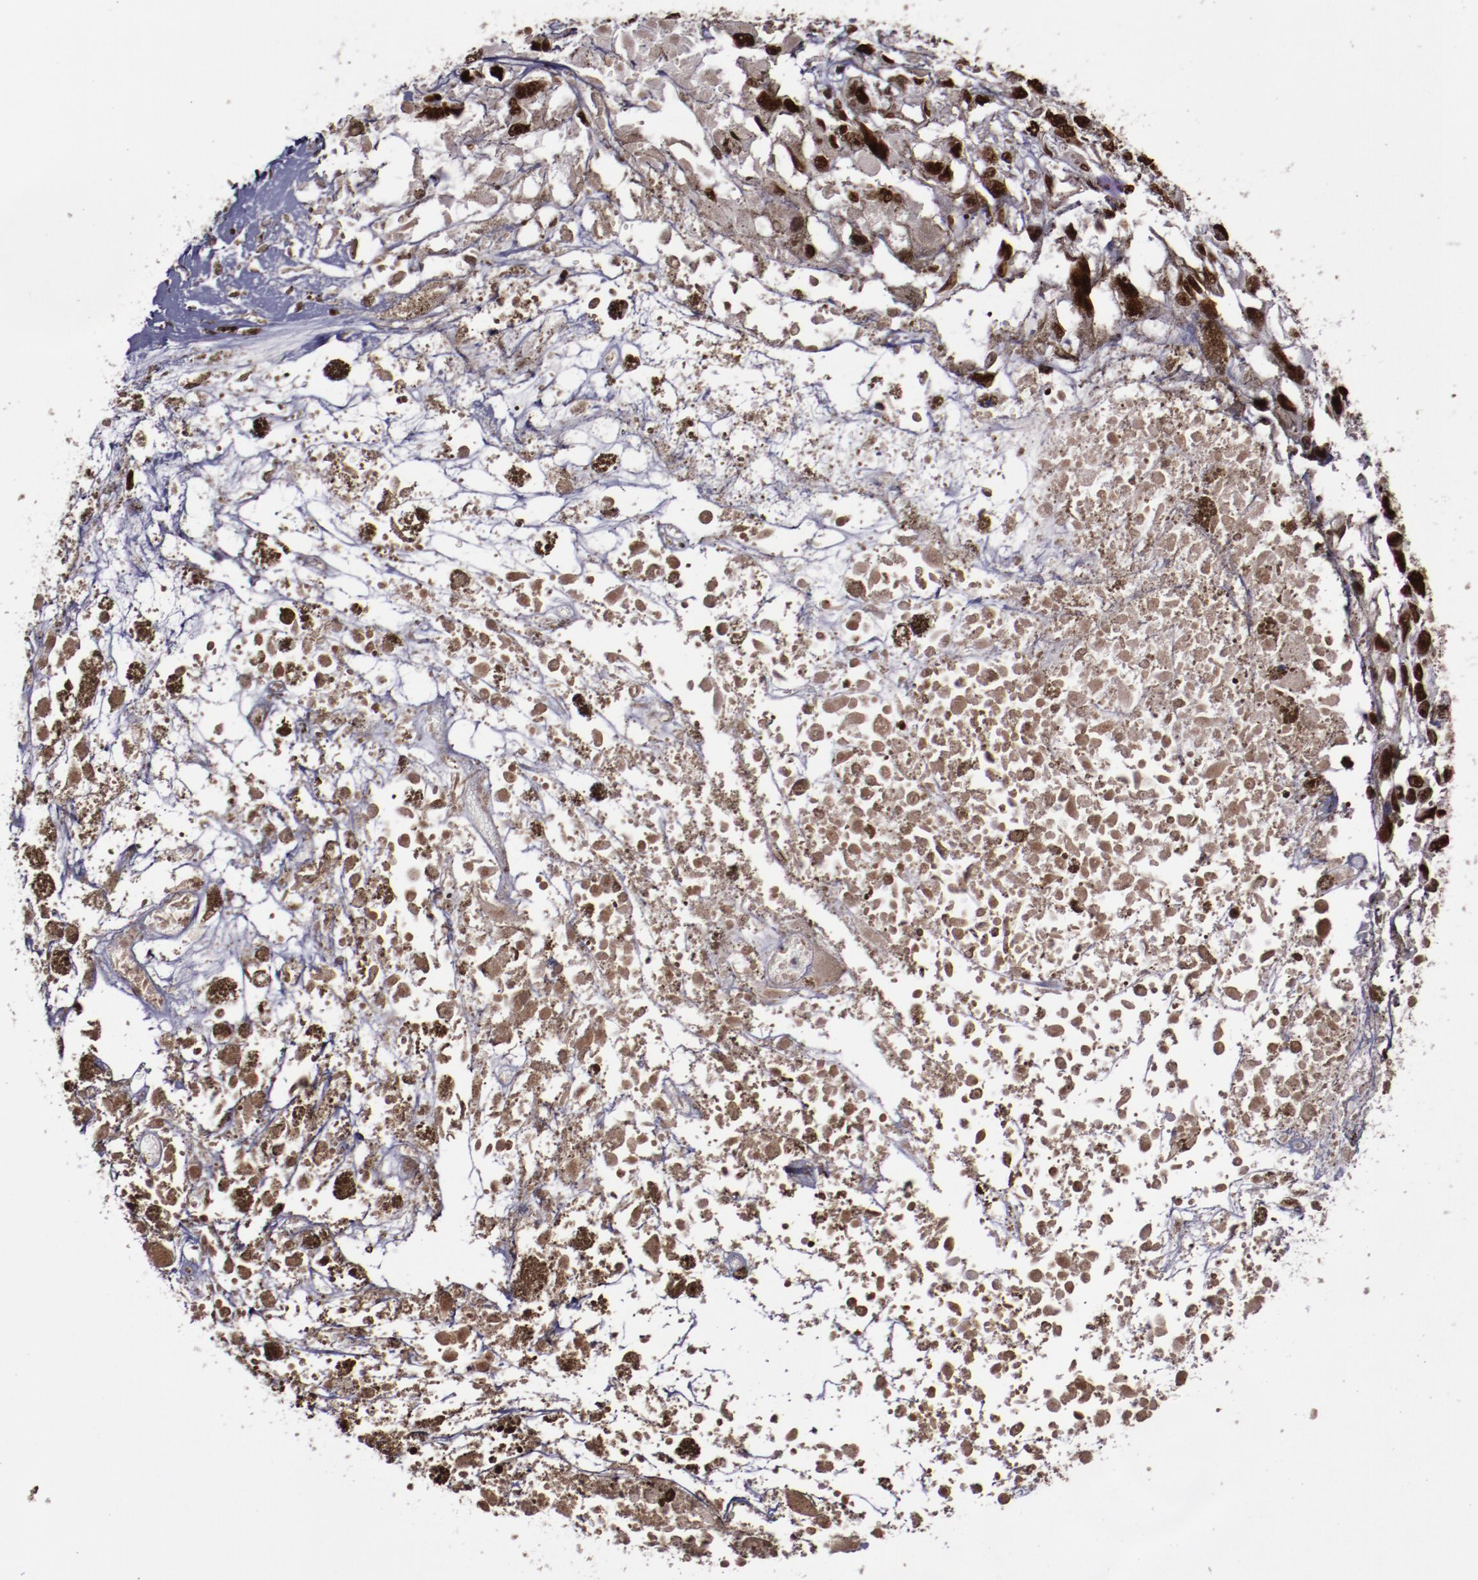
{"staining": {"intensity": "strong", "quantity": ">75%", "location": "nuclear"}, "tissue": "melanoma", "cell_type": "Tumor cells", "image_type": "cancer", "snomed": [{"axis": "morphology", "description": "Malignant melanoma, Metastatic site"}, {"axis": "topography", "description": "Lymph node"}], "caption": "Tumor cells show high levels of strong nuclear positivity in approximately >75% of cells in melanoma.", "gene": "APEX1", "patient": {"sex": "male", "age": 59}}